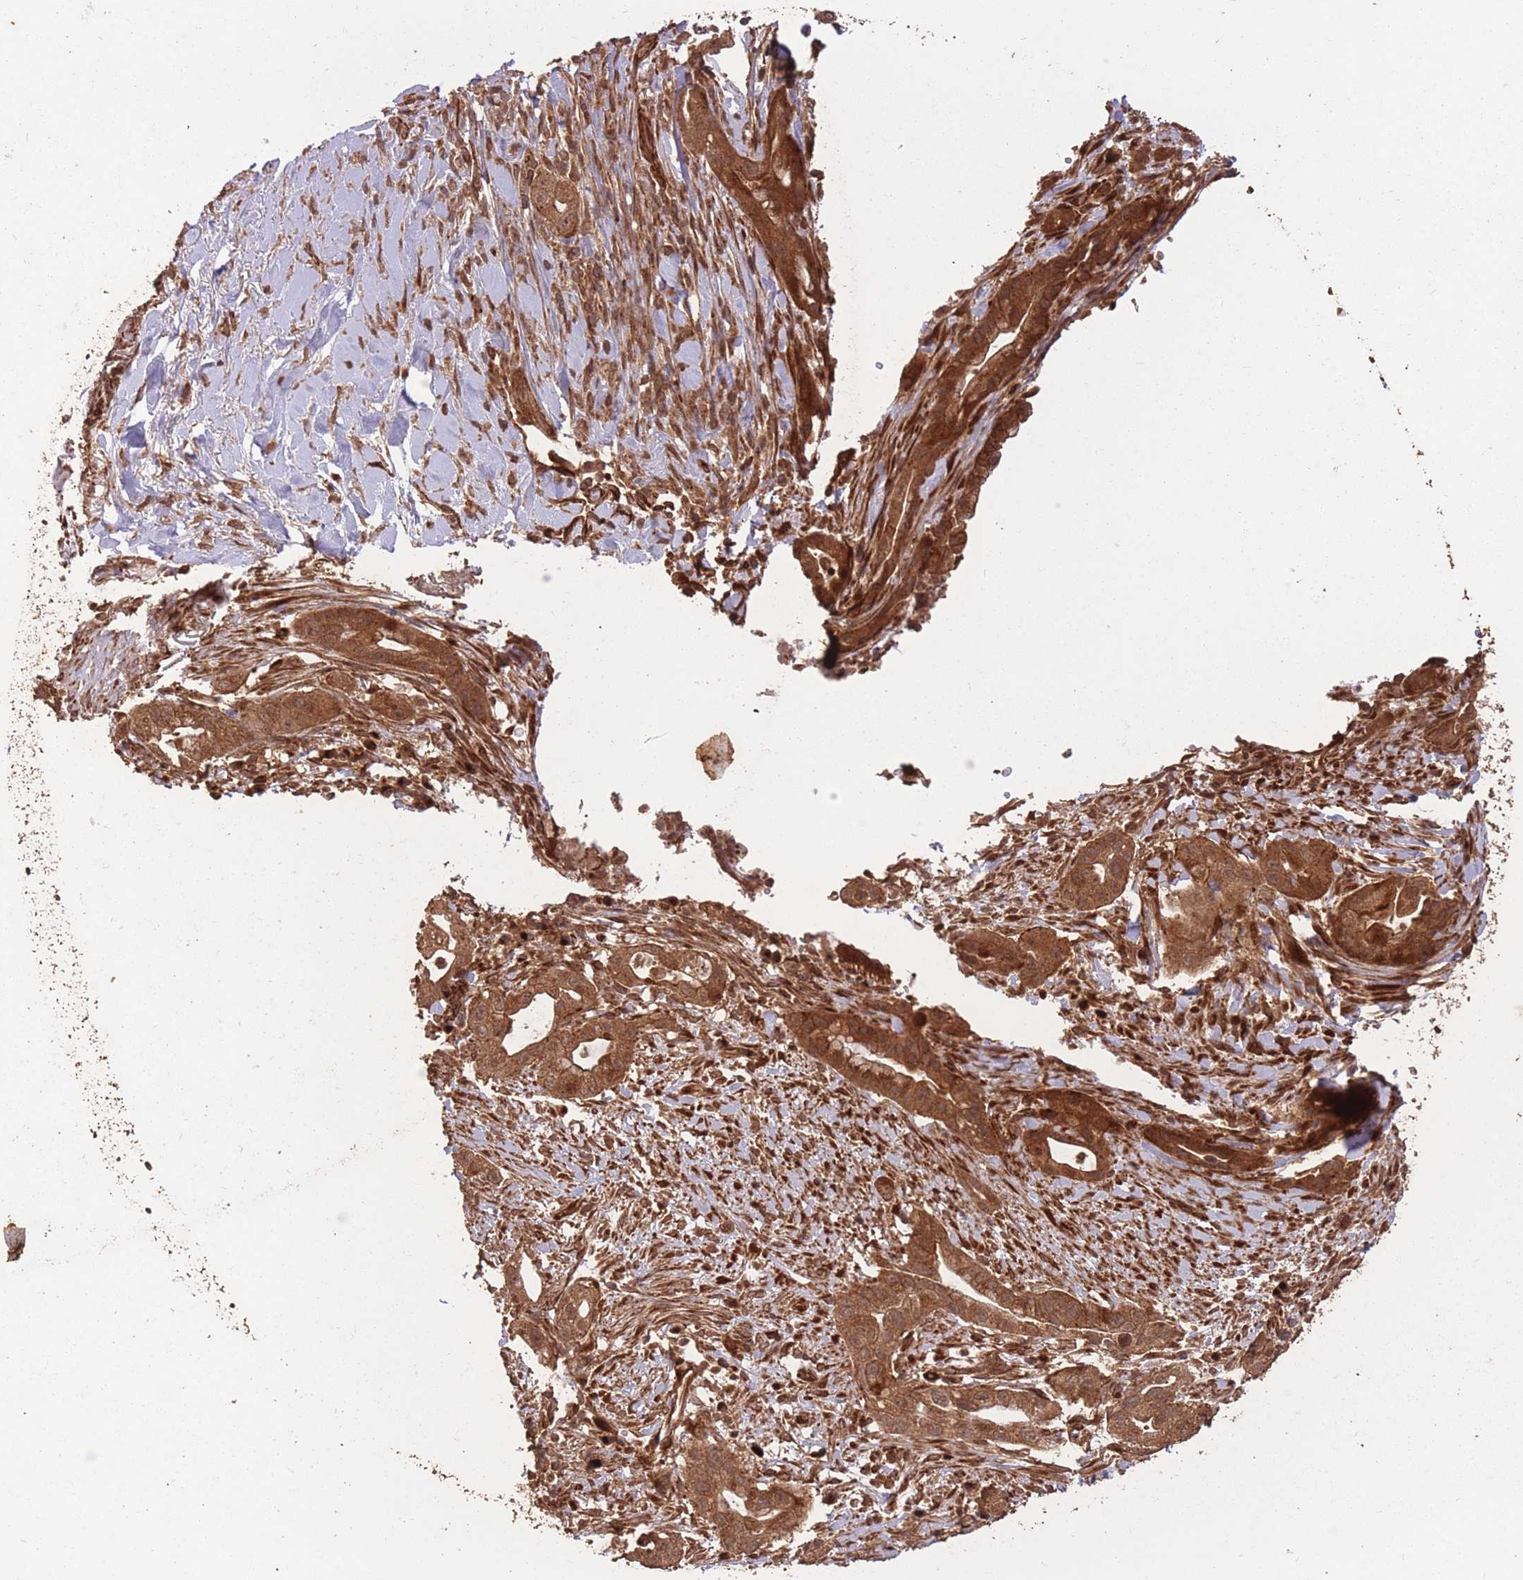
{"staining": {"intensity": "strong", "quantity": ">75%", "location": "cytoplasmic/membranous"}, "tissue": "pancreatic cancer", "cell_type": "Tumor cells", "image_type": "cancer", "snomed": [{"axis": "morphology", "description": "Adenocarcinoma, NOS"}, {"axis": "topography", "description": "Pancreas"}], "caption": "IHC histopathology image of pancreatic adenocarcinoma stained for a protein (brown), which exhibits high levels of strong cytoplasmic/membranous expression in approximately >75% of tumor cells.", "gene": "ERBB3", "patient": {"sex": "male", "age": 44}}